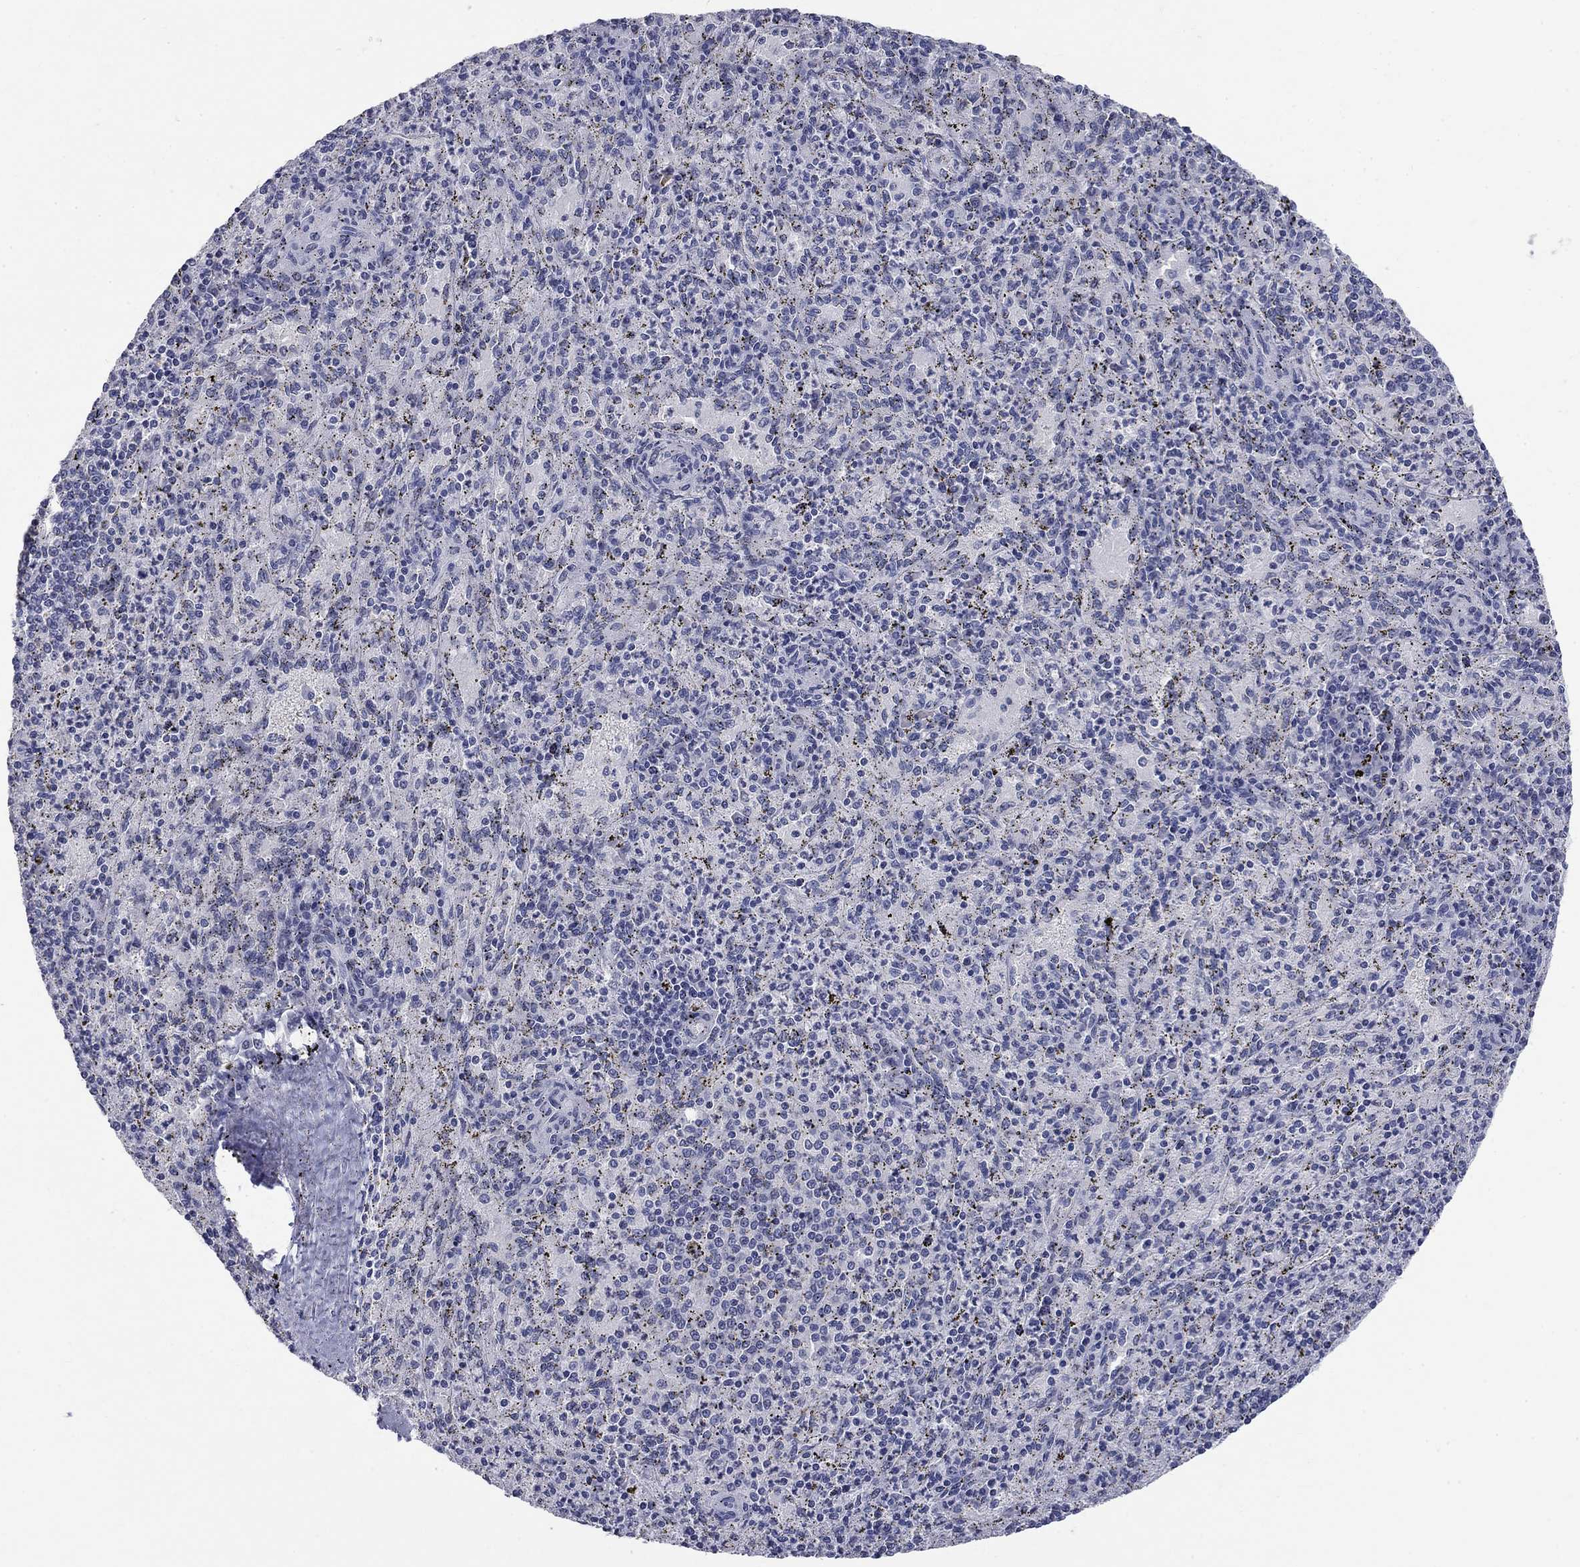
{"staining": {"intensity": "negative", "quantity": "none", "location": "none"}, "tissue": "spleen", "cell_type": "Cells in red pulp", "image_type": "normal", "snomed": [{"axis": "morphology", "description": "Normal tissue, NOS"}, {"axis": "topography", "description": "Spleen"}], "caption": "Cells in red pulp are negative for brown protein staining in unremarkable spleen. Brightfield microscopy of immunohistochemistry (IHC) stained with DAB (3,3'-diaminobenzidine) (brown) and hematoxylin (blue), captured at high magnification.", "gene": "ELAVL4", "patient": {"sex": "male", "age": 60}}